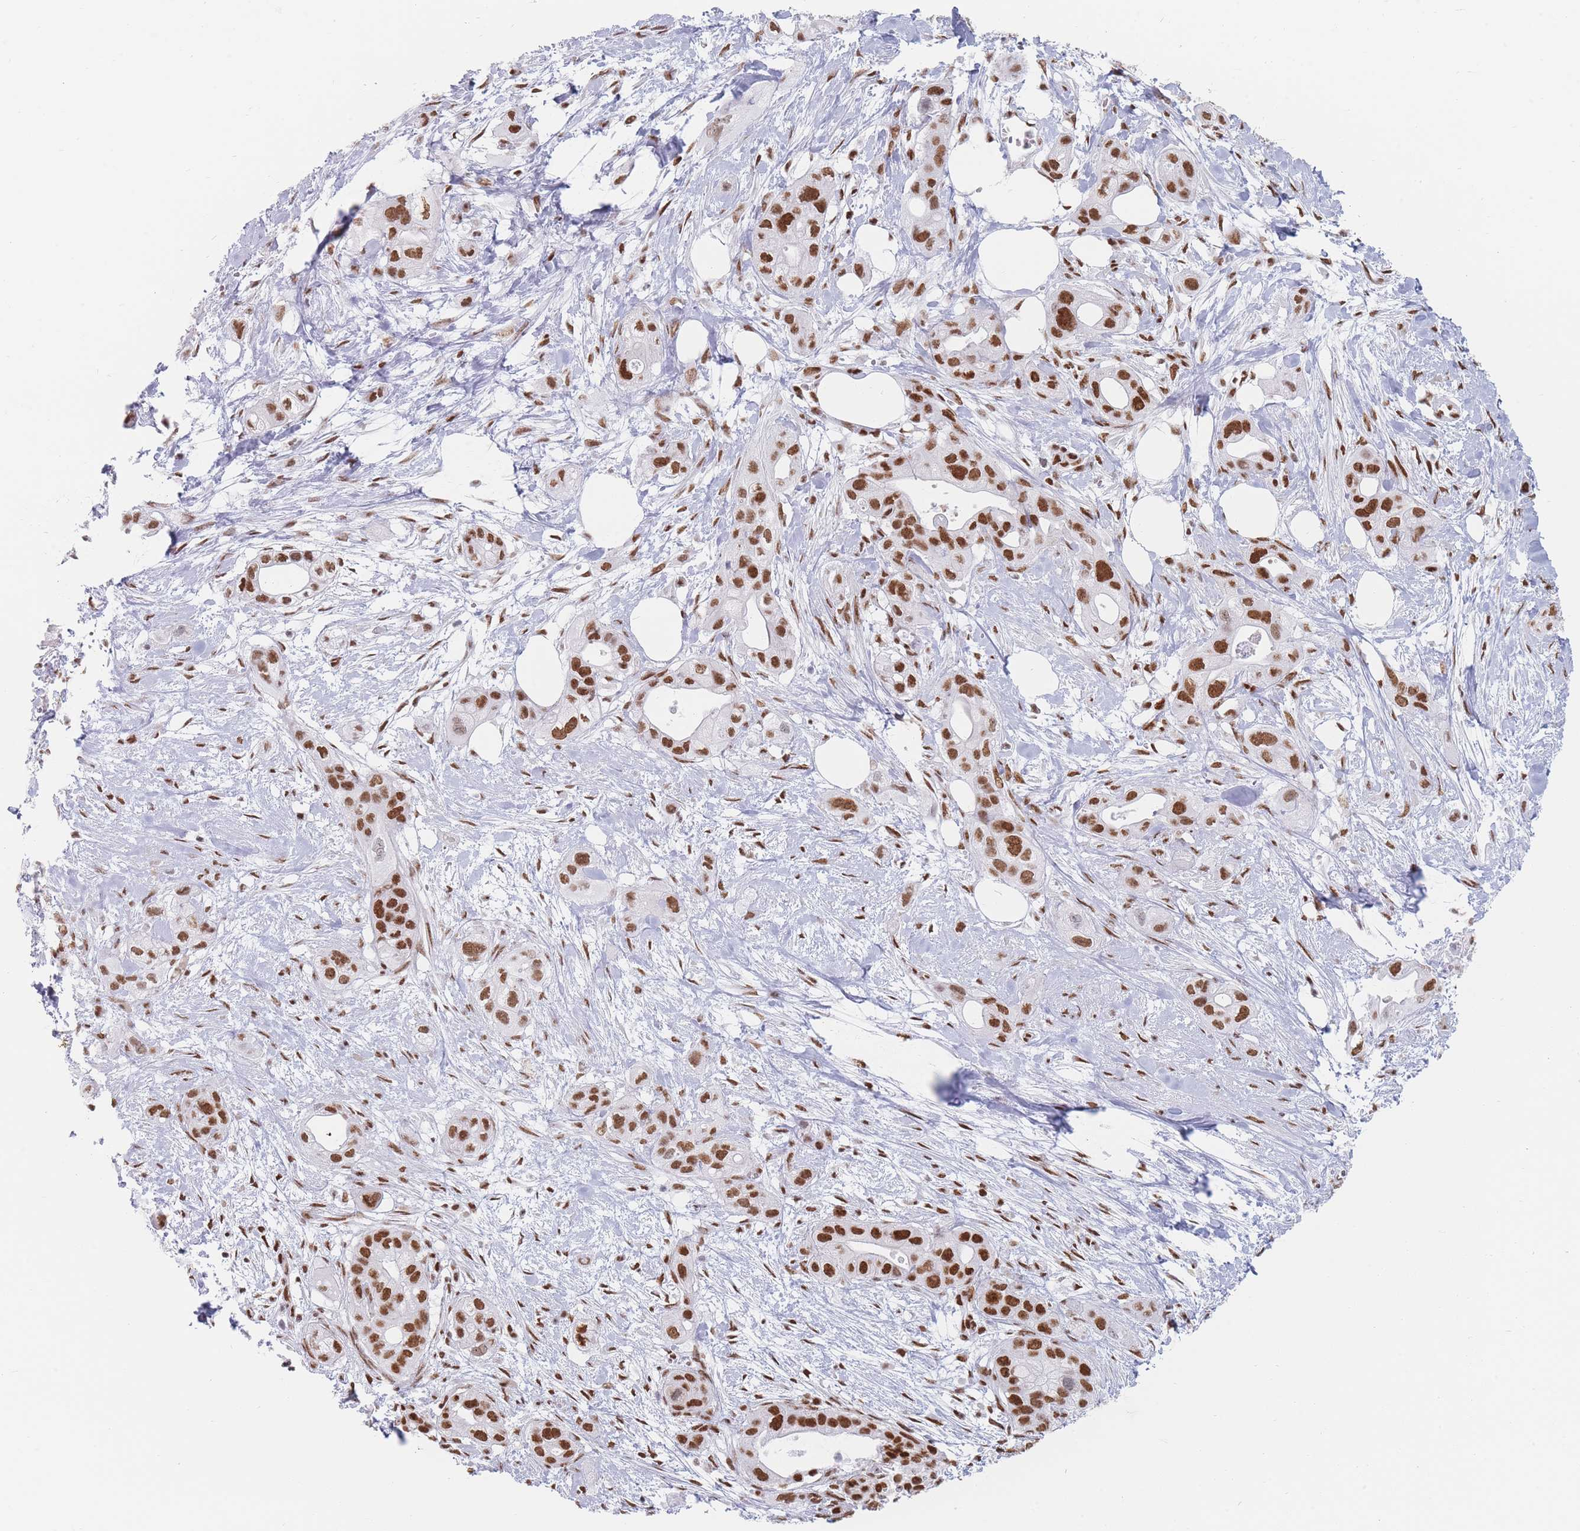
{"staining": {"intensity": "moderate", "quantity": ">75%", "location": "nuclear"}, "tissue": "pancreatic cancer", "cell_type": "Tumor cells", "image_type": "cancer", "snomed": [{"axis": "morphology", "description": "Adenocarcinoma, NOS"}, {"axis": "topography", "description": "Pancreas"}], "caption": "Brown immunohistochemical staining in human pancreatic cancer displays moderate nuclear positivity in approximately >75% of tumor cells.", "gene": "SAFB2", "patient": {"sex": "male", "age": 44}}